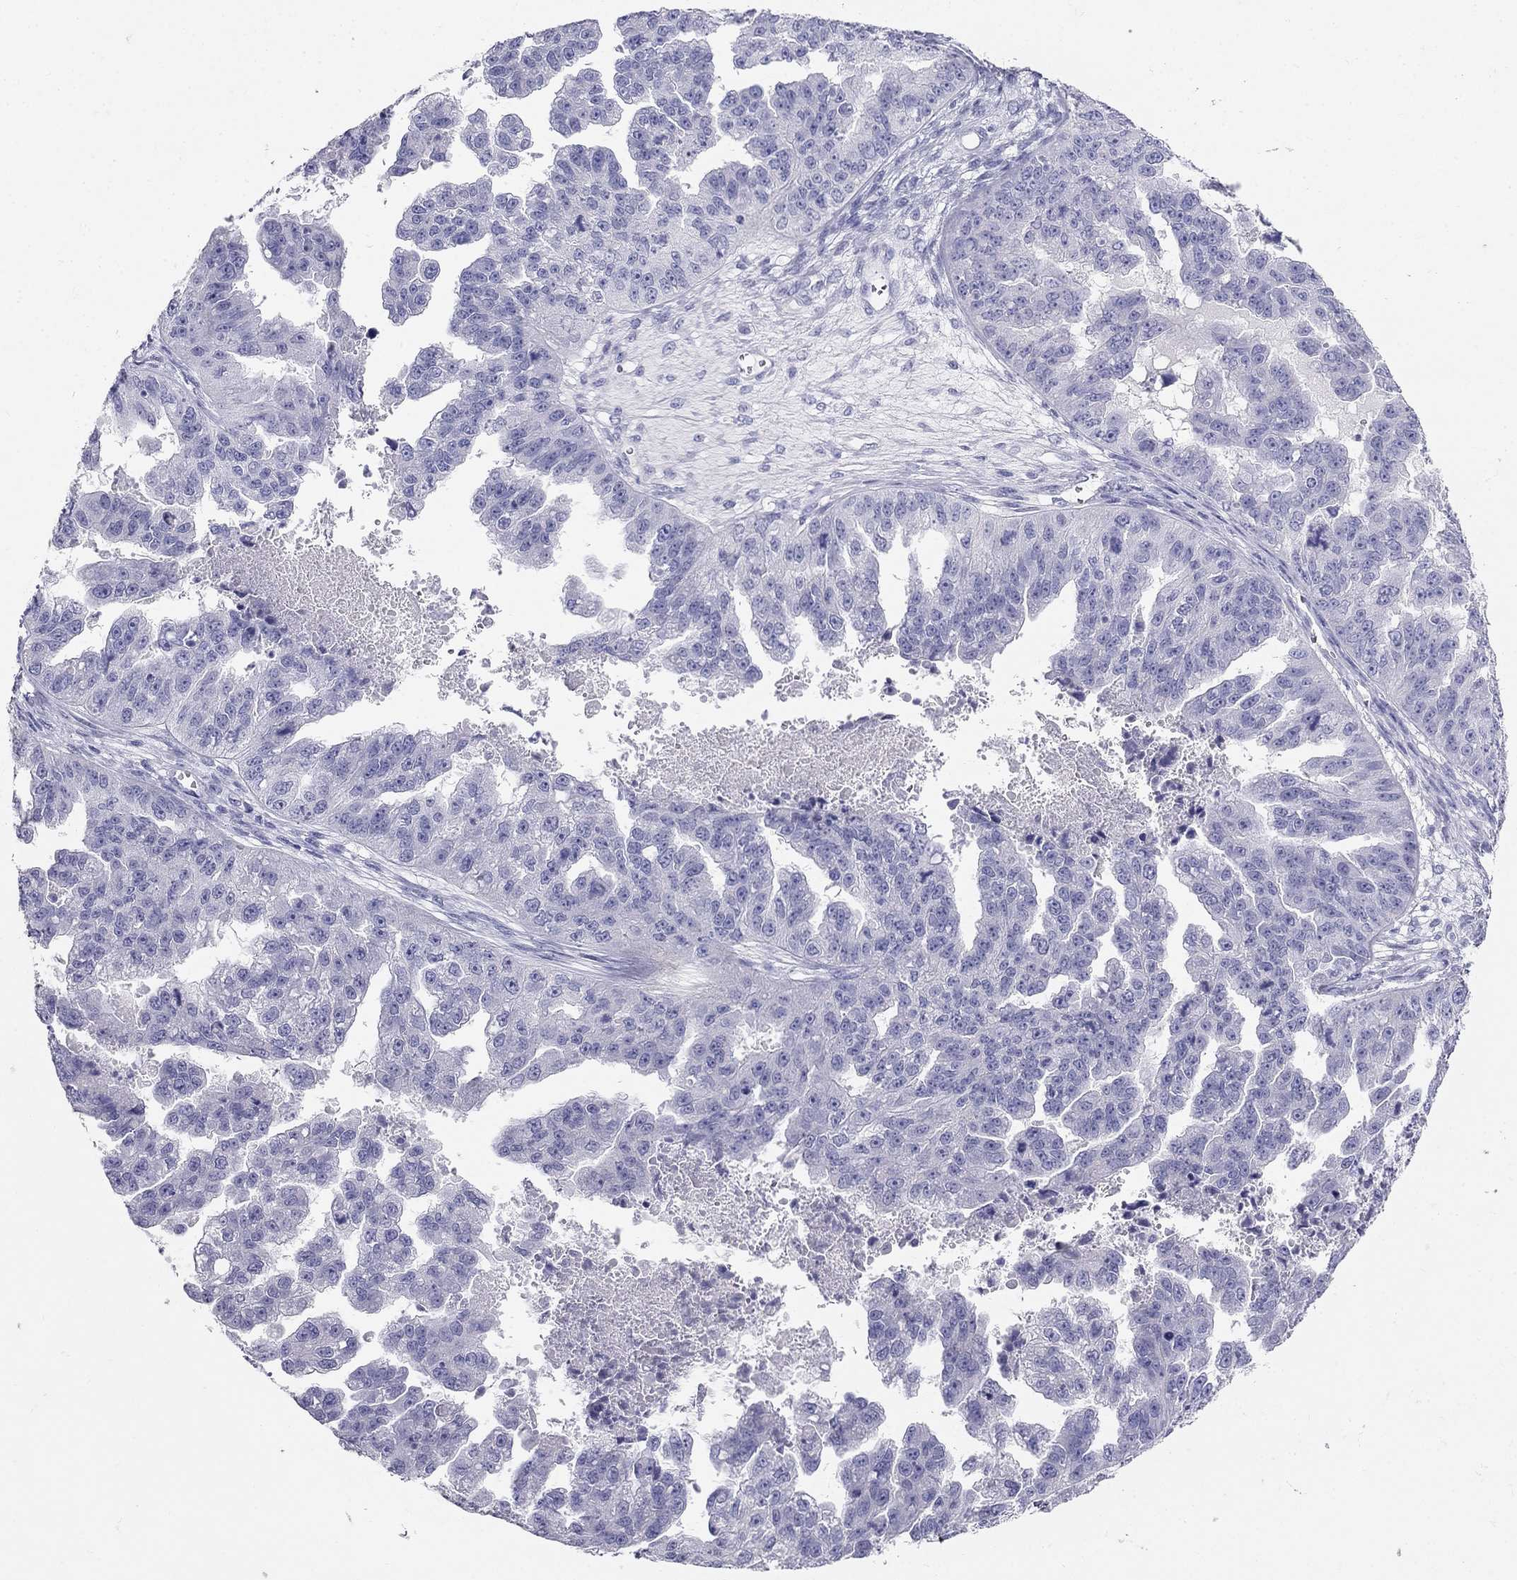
{"staining": {"intensity": "negative", "quantity": "none", "location": "none"}, "tissue": "ovarian cancer", "cell_type": "Tumor cells", "image_type": "cancer", "snomed": [{"axis": "morphology", "description": "Cystadenocarcinoma, serous, NOS"}, {"axis": "topography", "description": "Ovary"}], "caption": "Protein analysis of ovarian serous cystadenocarcinoma exhibits no significant staining in tumor cells.", "gene": "RFLNA", "patient": {"sex": "female", "age": 58}}